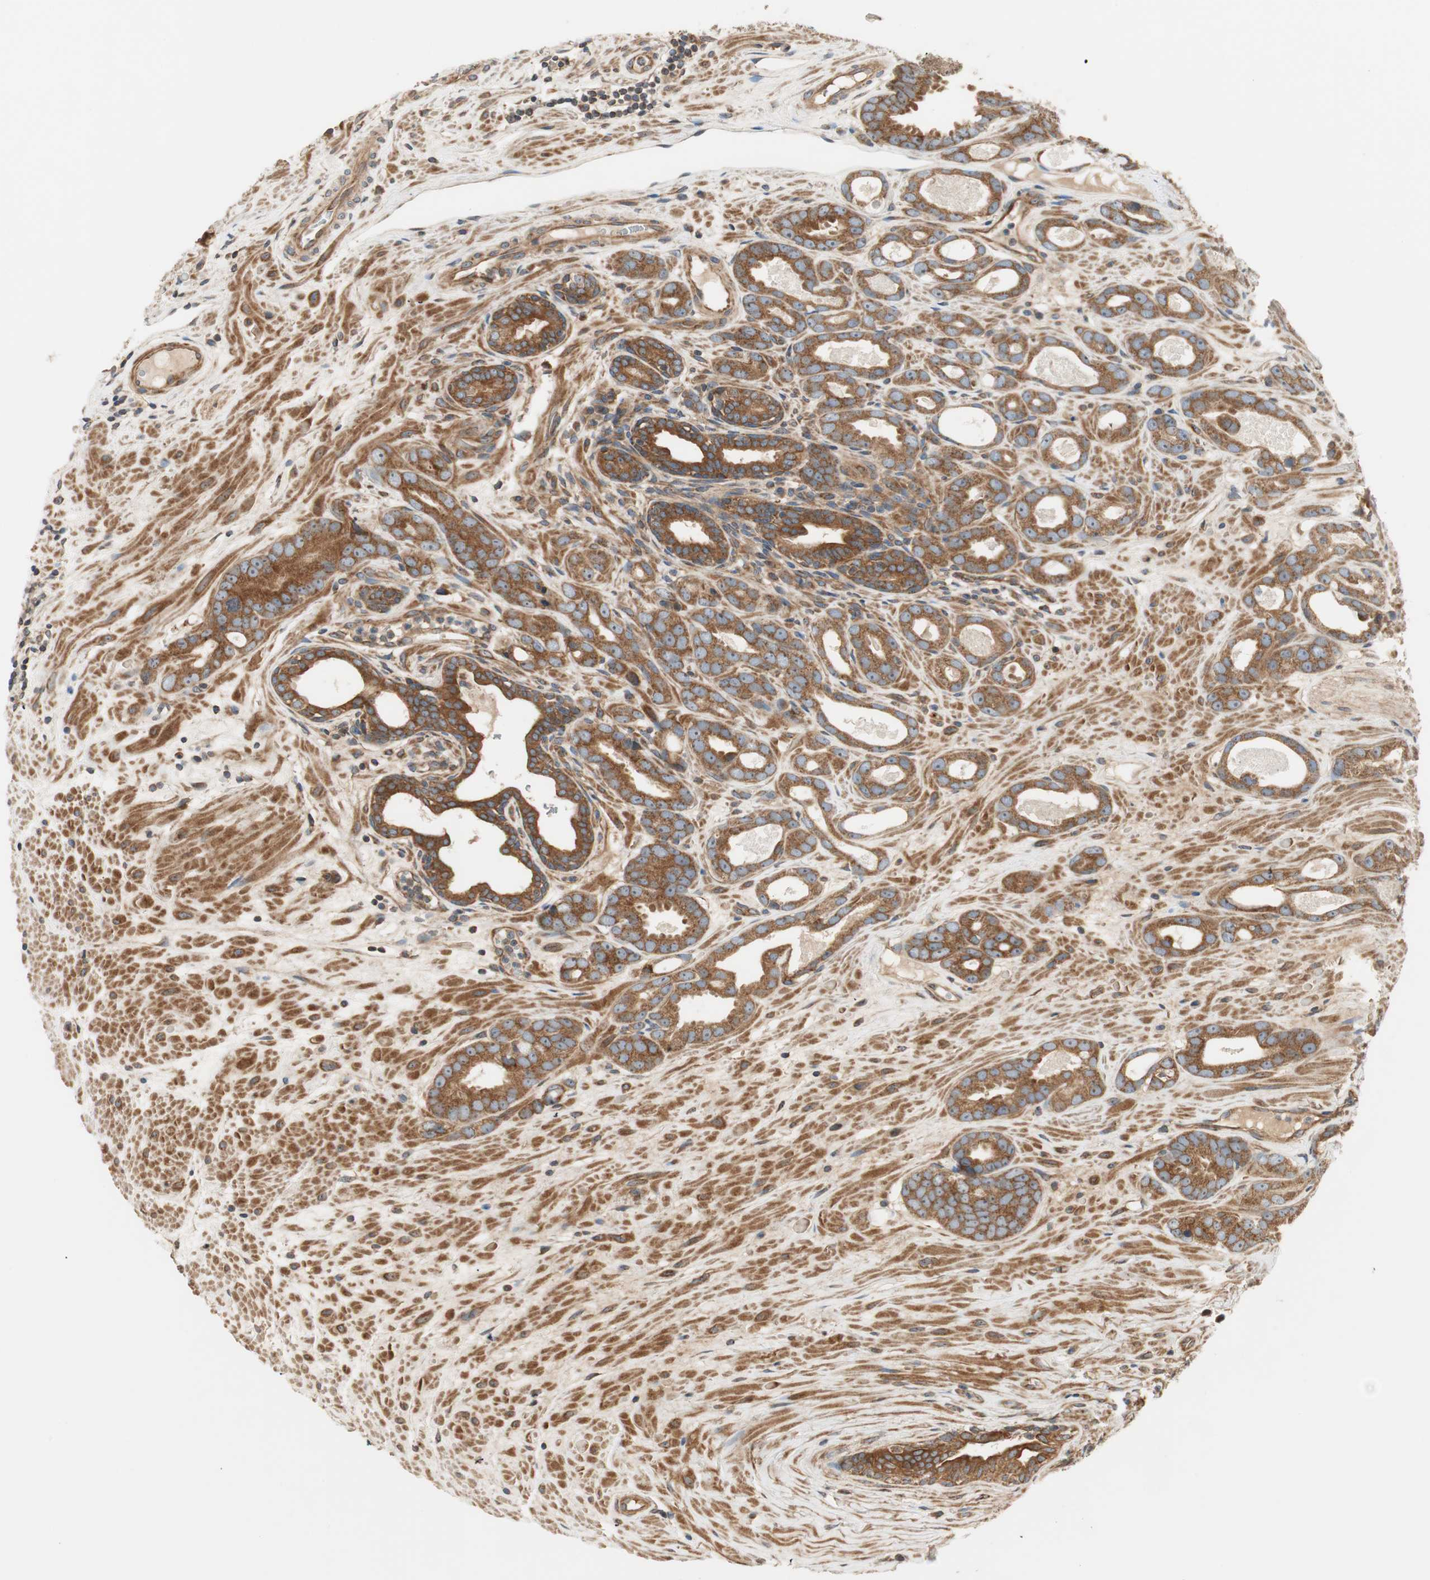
{"staining": {"intensity": "strong", "quantity": ">75%", "location": "cytoplasmic/membranous"}, "tissue": "prostate cancer", "cell_type": "Tumor cells", "image_type": "cancer", "snomed": [{"axis": "morphology", "description": "Adenocarcinoma, Low grade"}, {"axis": "topography", "description": "Prostate"}], "caption": "Immunohistochemical staining of human prostate low-grade adenocarcinoma reveals high levels of strong cytoplasmic/membranous staining in approximately >75% of tumor cells.", "gene": "CTTNBP2NL", "patient": {"sex": "male", "age": 57}}